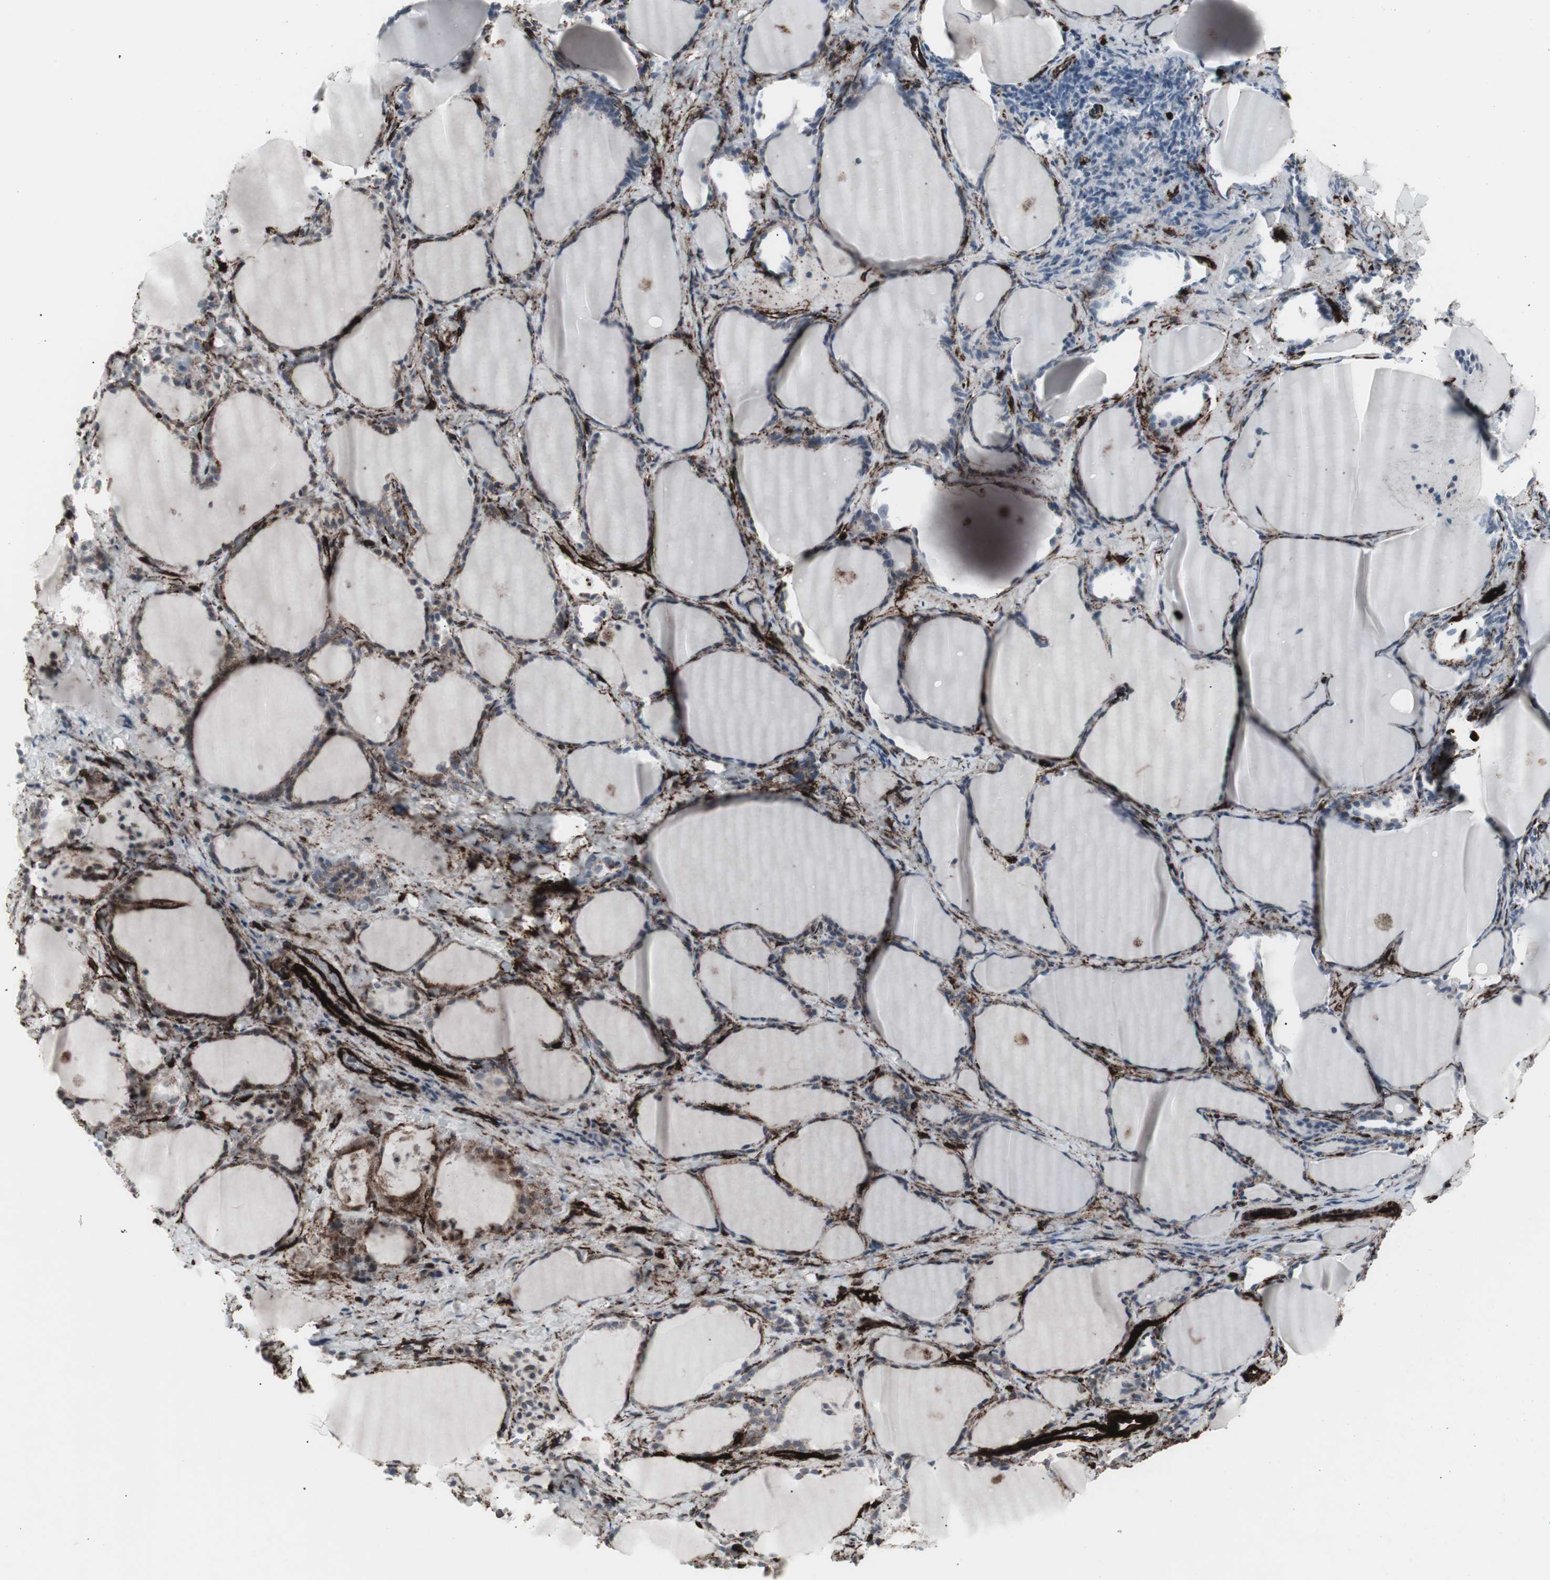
{"staining": {"intensity": "strong", "quantity": "25%-75%", "location": "cytoplasmic/membranous,nuclear"}, "tissue": "thyroid gland", "cell_type": "Glandular cells", "image_type": "normal", "snomed": [{"axis": "morphology", "description": "Normal tissue, NOS"}, {"axis": "morphology", "description": "Papillary adenocarcinoma, NOS"}, {"axis": "topography", "description": "Thyroid gland"}], "caption": "Immunohistochemical staining of benign human thyroid gland shows high levels of strong cytoplasmic/membranous,nuclear expression in about 25%-75% of glandular cells. Immunohistochemistry stains the protein of interest in brown and the nuclei are stained blue.", "gene": "PDGFA", "patient": {"sex": "female", "age": 30}}